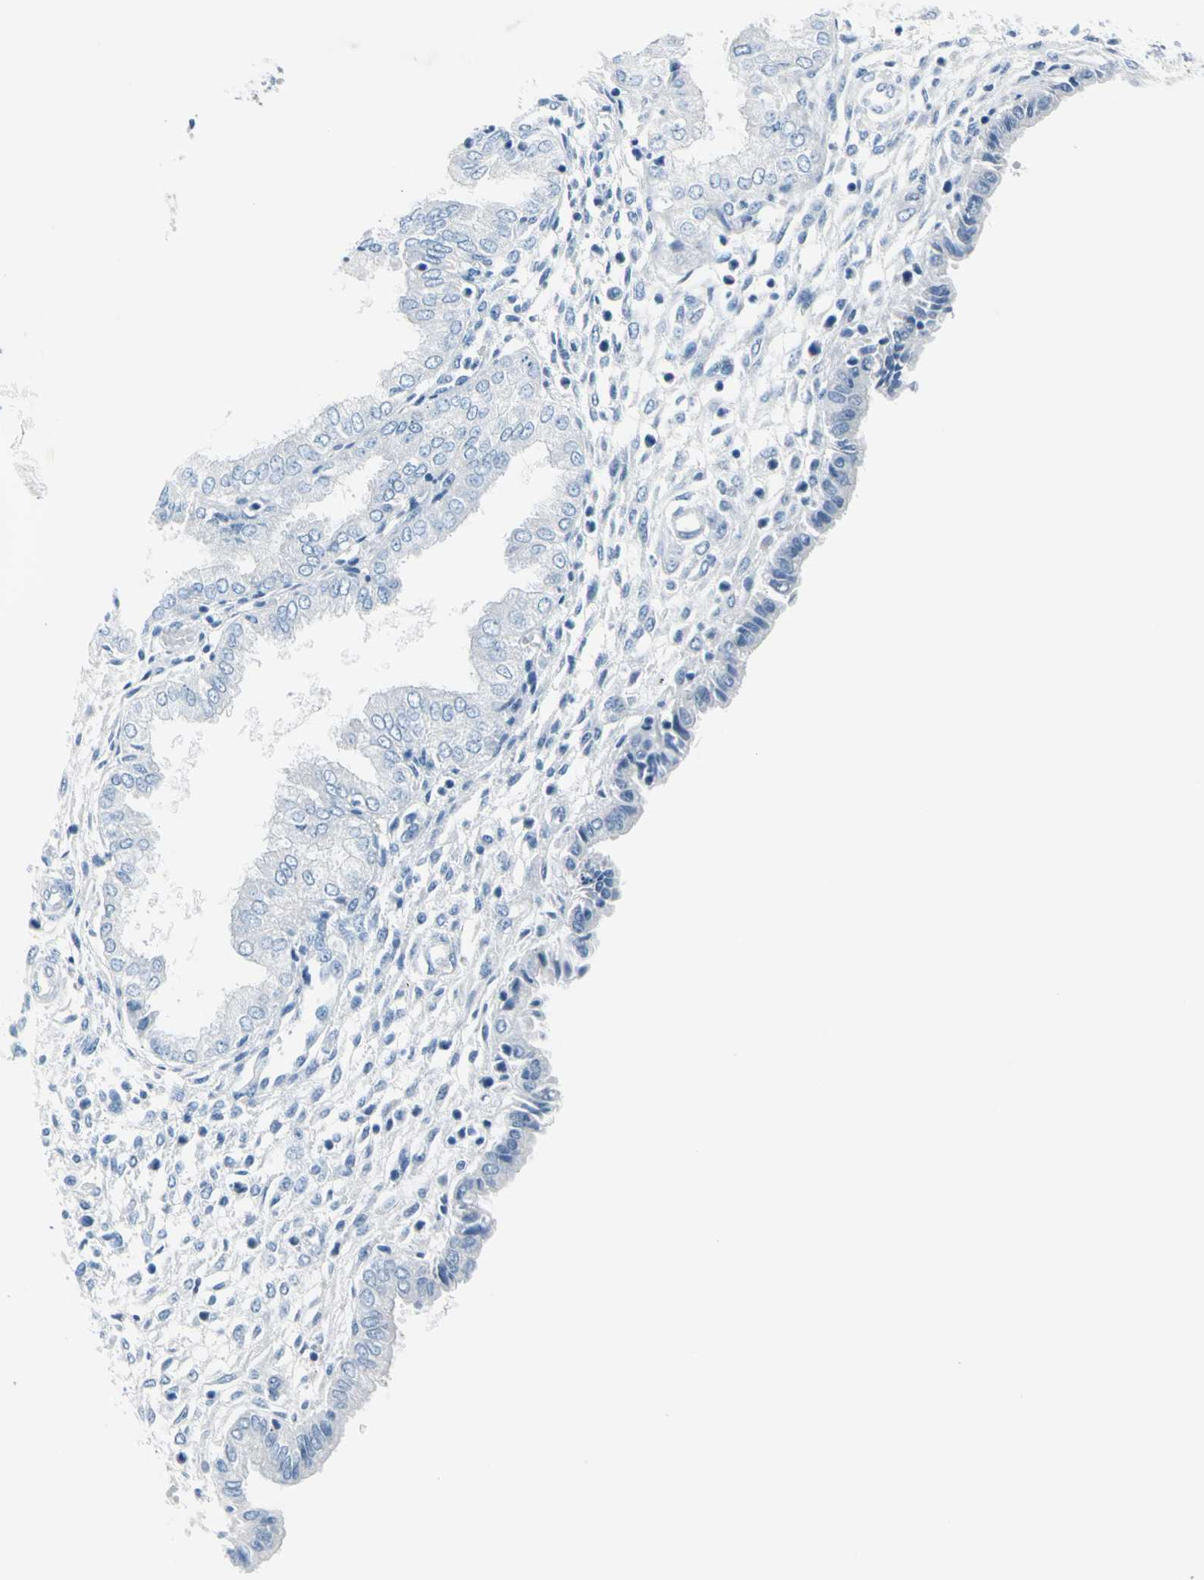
{"staining": {"intensity": "negative", "quantity": "none", "location": "none"}, "tissue": "endometrium", "cell_type": "Cells in endometrial stroma", "image_type": "normal", "snomed": [{"axis": "morphology", "description": "Normal tissue, NOS"}, {"axis": "topography", "description": "Endometrium"}], "caption": "There is no significant expression in cells in endometrial stroma of endometrium. (Stains: DAB (3,3'-diaminobenzidine) IHC with hematoxylin counter stain, Microscopy: brightfield microscopy at high magnification).", "gene": "TPO", "patient": {"sex": "female", "age": 33}}